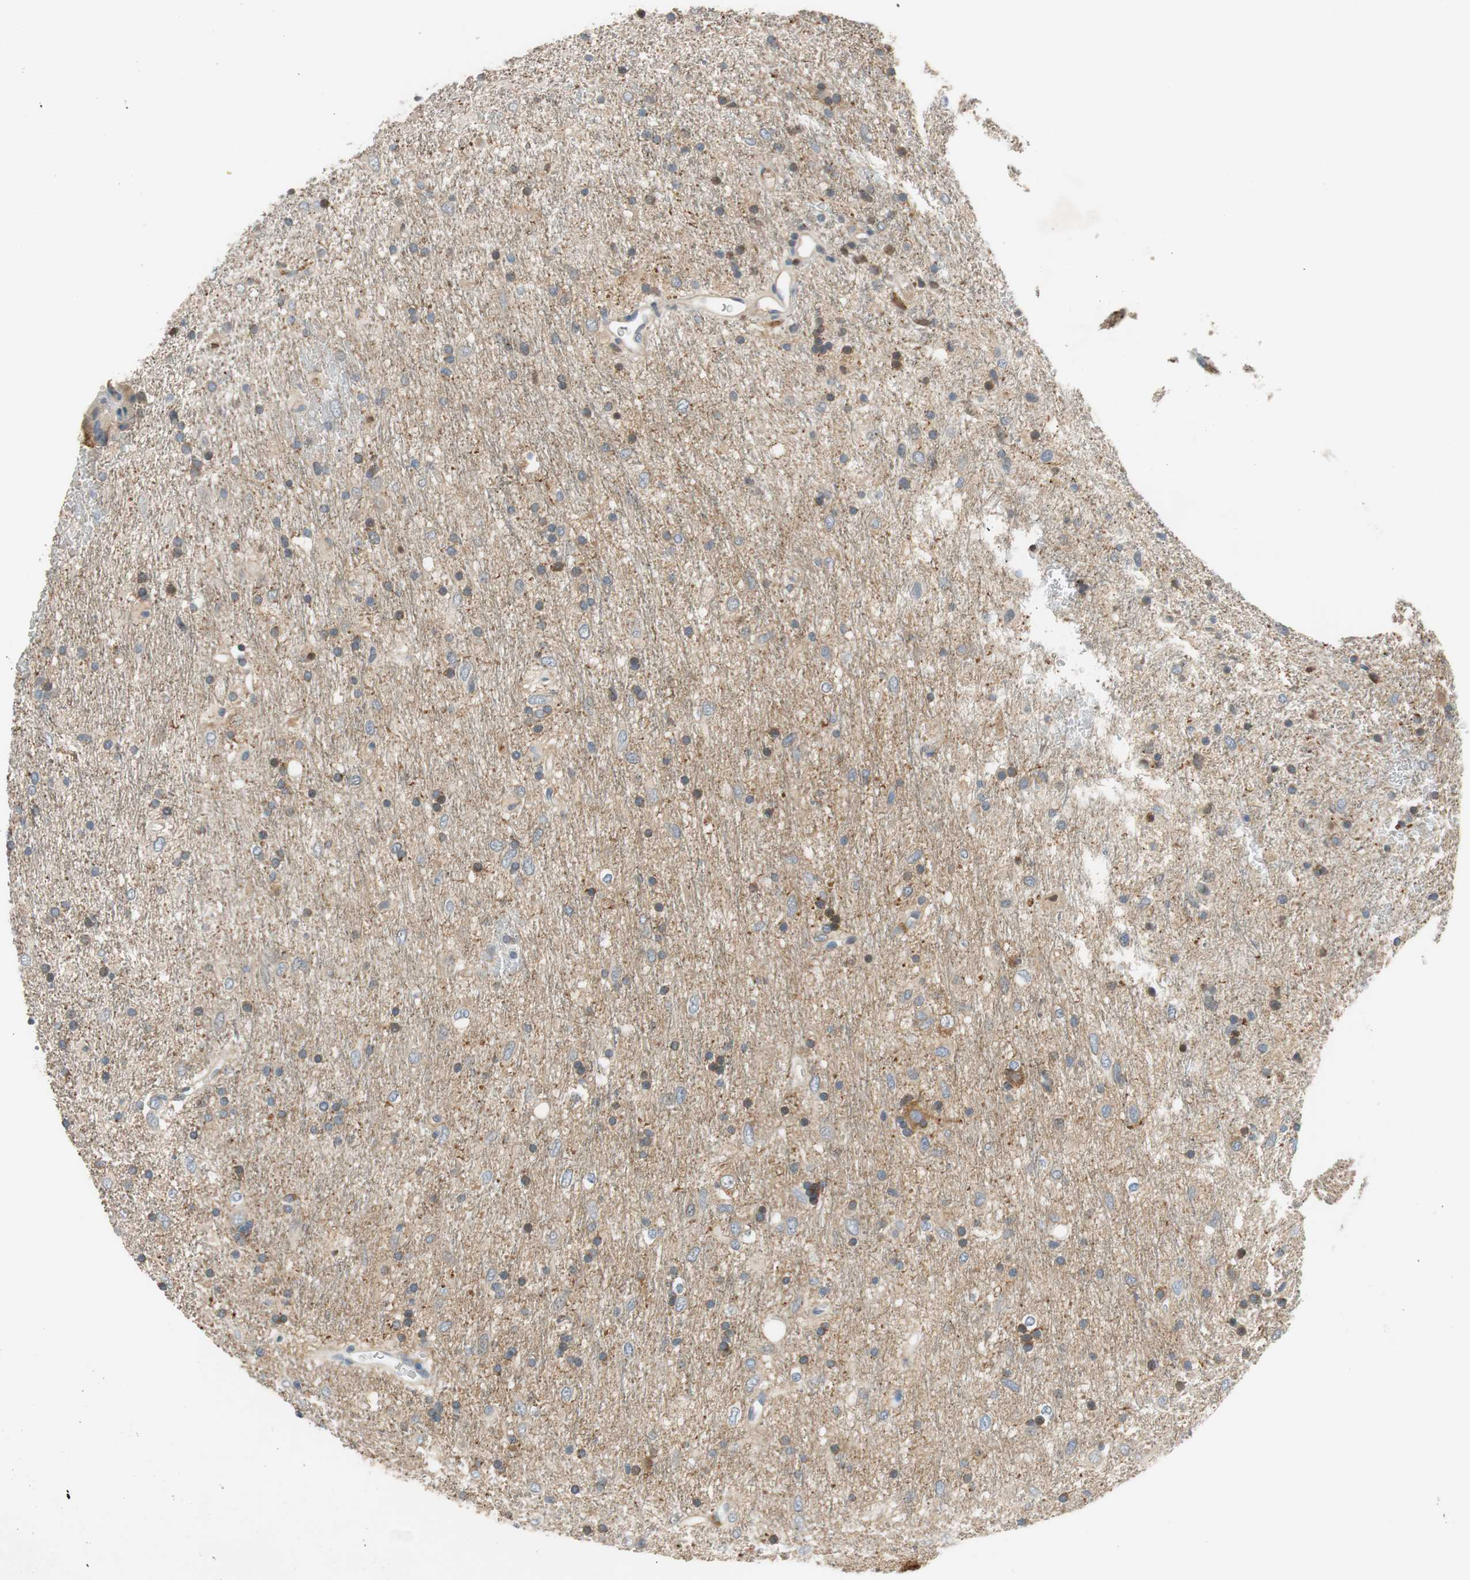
{"staining": {"intensity": "negative", "quantity": "none", "location": "none"}, "tissue": "glioma", "cell_type": "Tumor cells", "image_type": "cancer", "snomed": [{"axis": "morphology", "description": "Glioma, malignant, Low grade"}, {"axis": "topography", "description": "Brain"}], "caption": "Immunohistochemistry (IHC) of human glioma demonstrates no expression in tumor cells.", "gene": "C4A", "patient": {"sex": "male", "age": 77}}